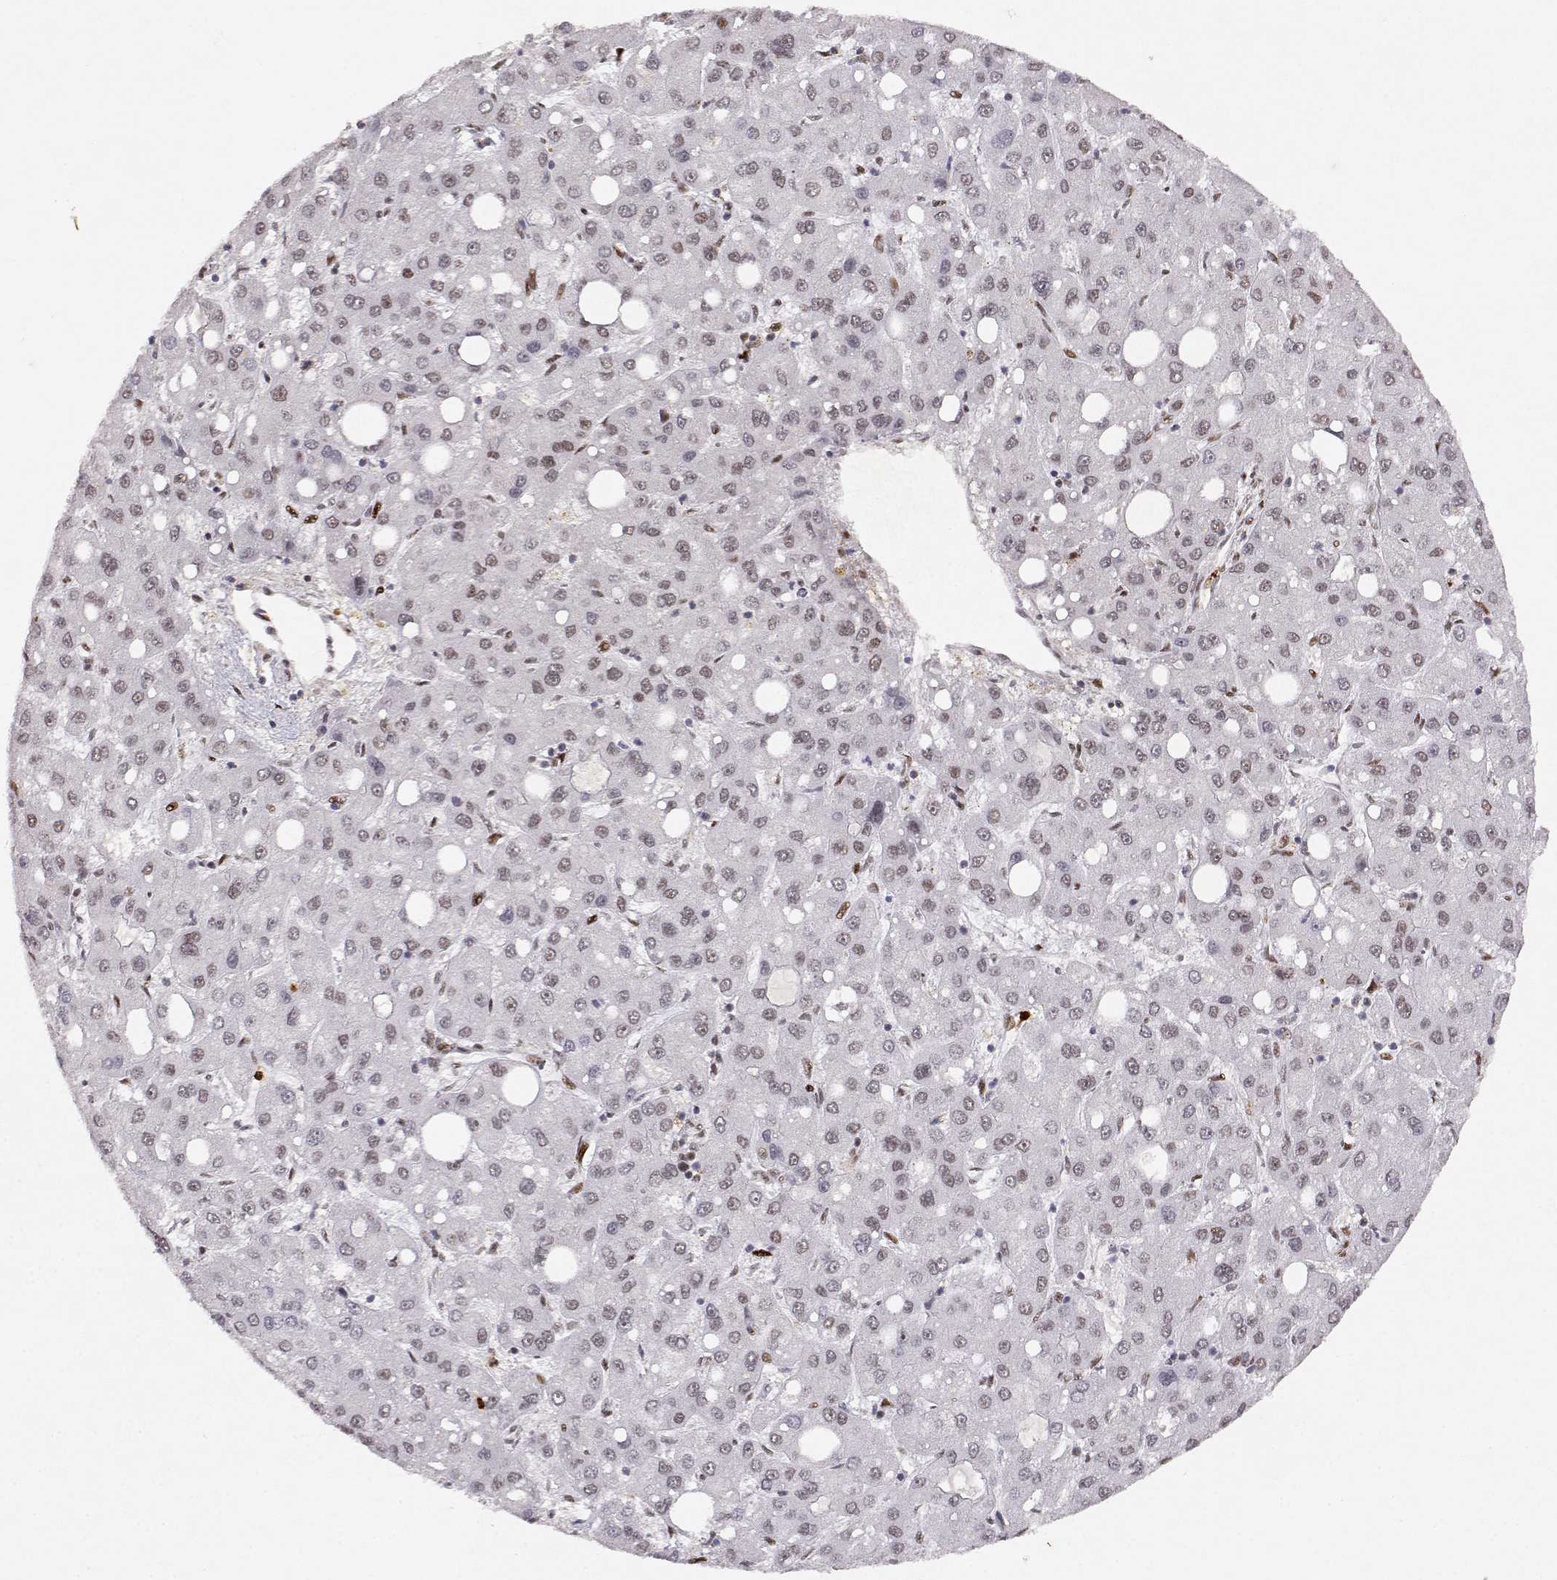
{"staining": {"intensity": "weak", "quantity": "<25%", "location": "nuclear"}, "tissue": "liver cancer", "cell_type": "Tumor cells", "image_type": "cancer", "snomed": [{"axis": "morphology", "description": "Carcinoma, Hepatocellular, NOS"}, {"axis": "topography", "description": "Liver"}], "caption": "A high-resolution image shows IHC staining of hepatocellular carcinoma (liver), which reveals no significant positivity in tumor cells. (Brightfield microscopy of DAB immunohistochemistry (IHC) at high magnification).", "gene": "RSF1", "patient": {"sex": "male", "age": 73}}